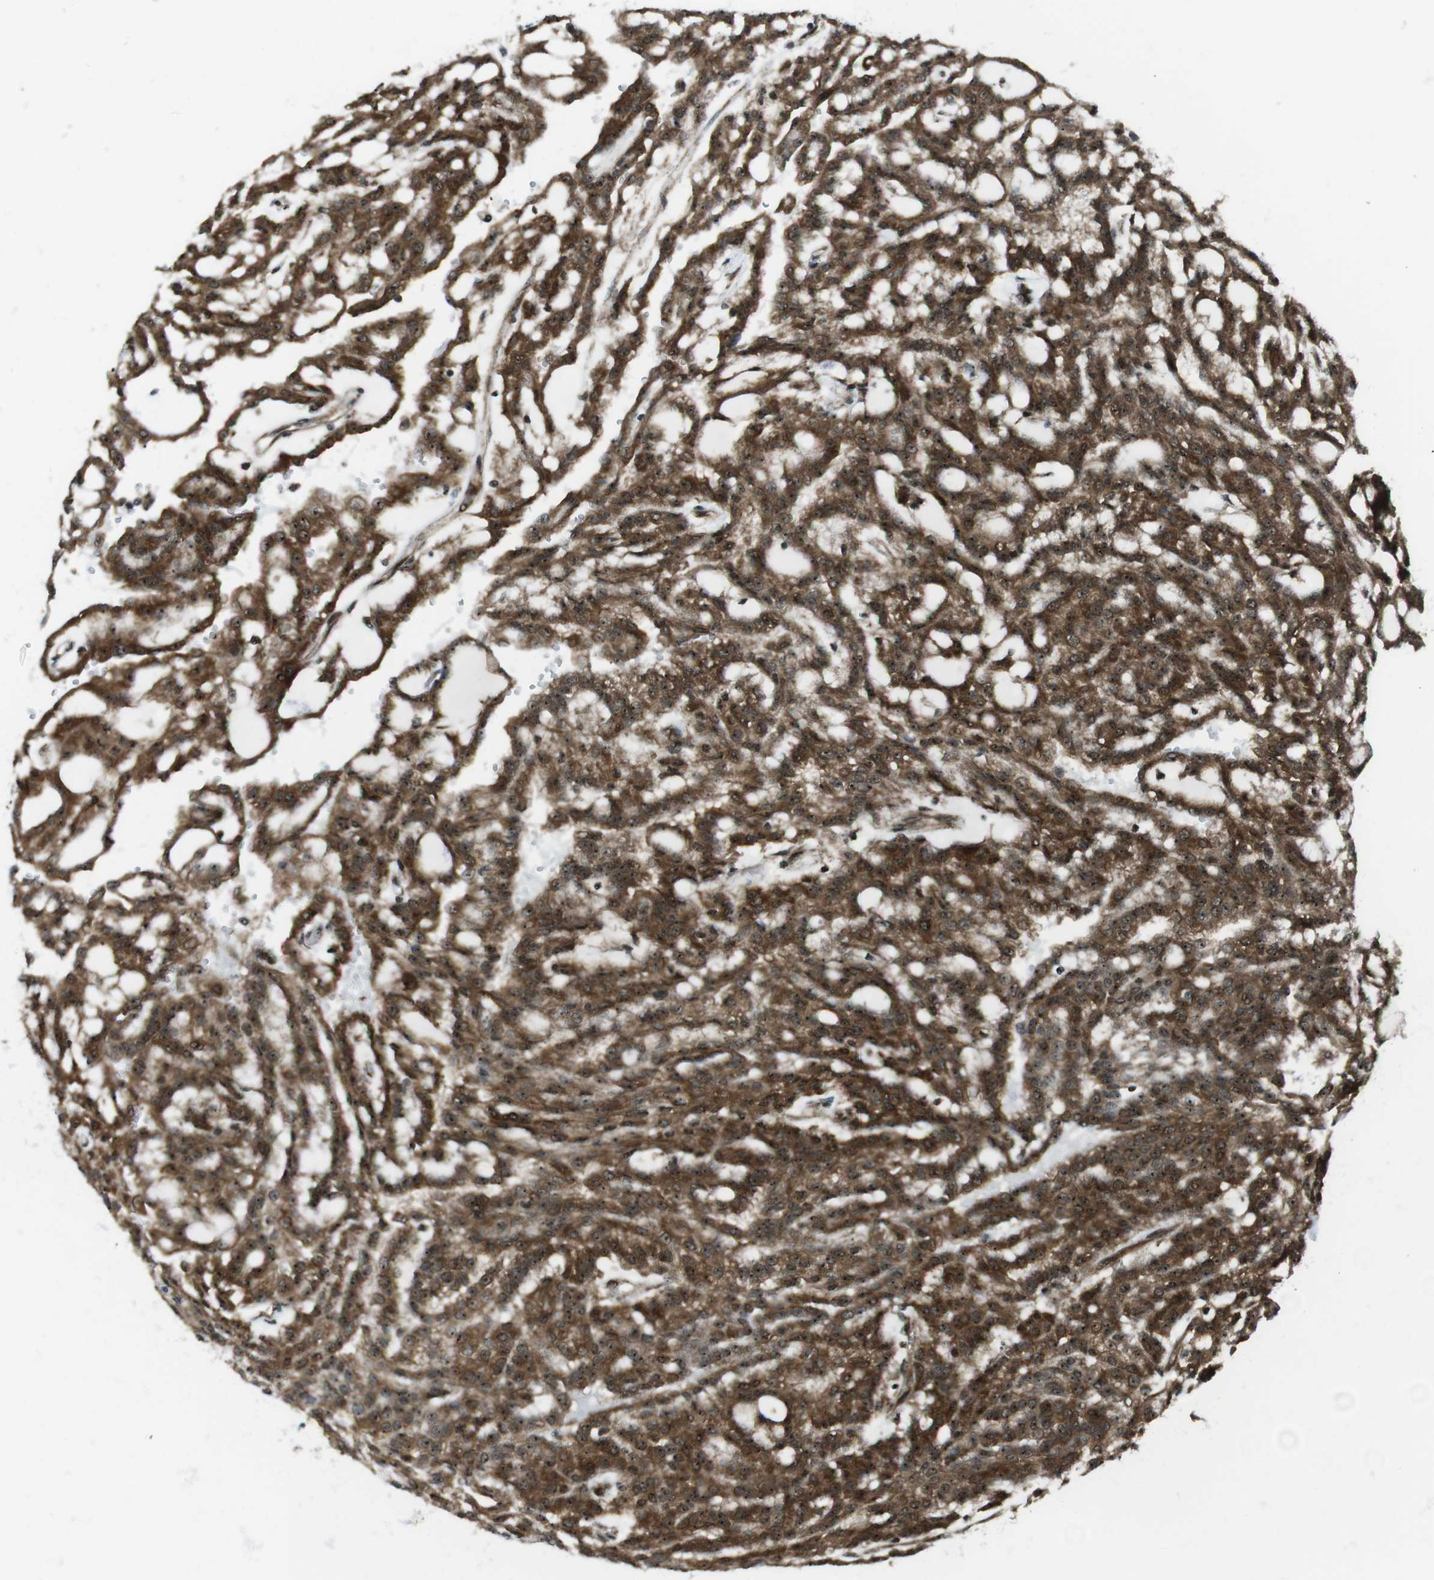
{"staining": {"intensity": "strong", "quantity": ">75%", "location": "cytoplasmic/membranous,nuclear"}, "tissue": "renal cancer", "cell_type": "Tumor cells", "image_type": "cancer", "snomed": [{"axis": "morphology", "description": "Adenocarcinoma, NOS"}, {"axis": "topography", "description": "Kidney"}], "caption": "Strong cytoplasmic/membranous and nuclear staining for a protein is appreciated in about >75% of tumor cells of renal cancer (adenocarcinoma) using IHC.", "gene": "CSNK1D", "patient": {"sex": "male", "age": 63}}